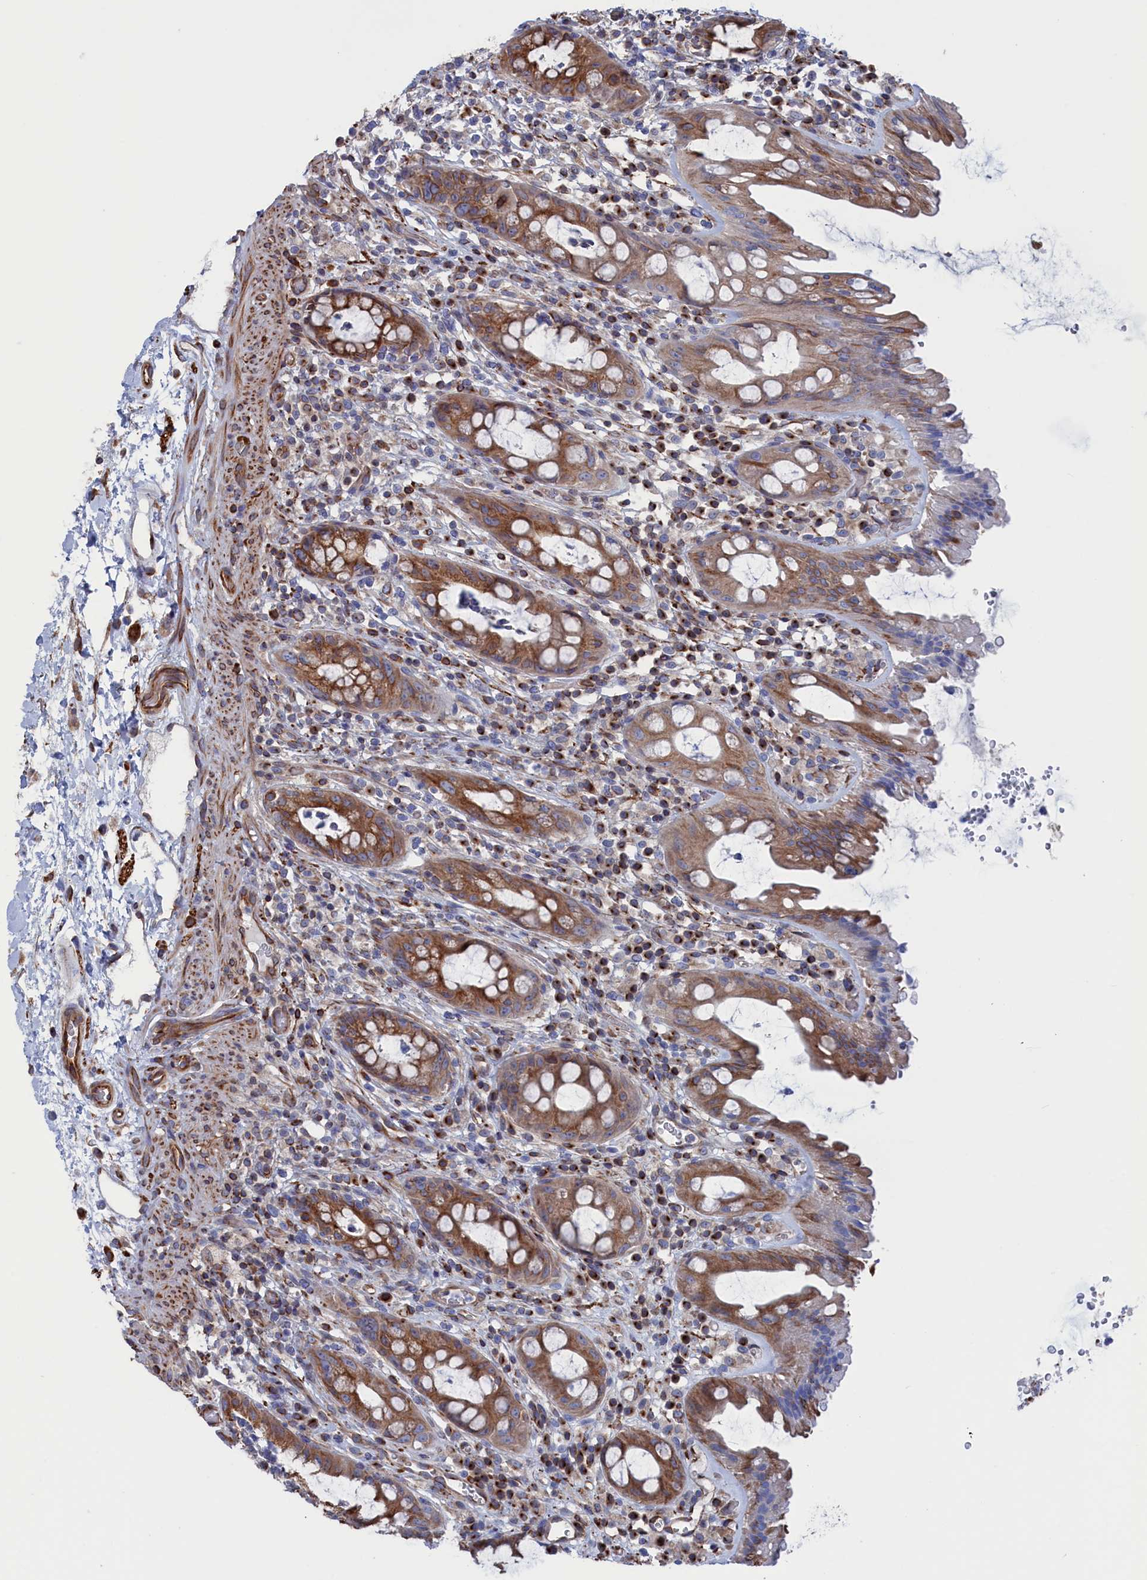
{"staining": {"intensity": "moderate", "quantity": ">75%", "location": "cytoplasmic/membranous"}, "tissue": "rectum", "cell_type": "Glandular cells", "image_type": "normal", "snomed": [{"axis": "morphology", "description": "Normal tissue, NOS"}, {"axis": "topography", "description": "Rectum"}], "caption": "IHC histopathology image of benign rectum: human rectum stained using immunohistochemistry (IHC) shows medium levels of moderate protein expression localized specifically in the cytoplasmic/membranous of glandular cells, appearing as a cytoplasmic/membranous brown color.", "gene": "NUTF2", "patient": {"sex": "female", "age": 57}}